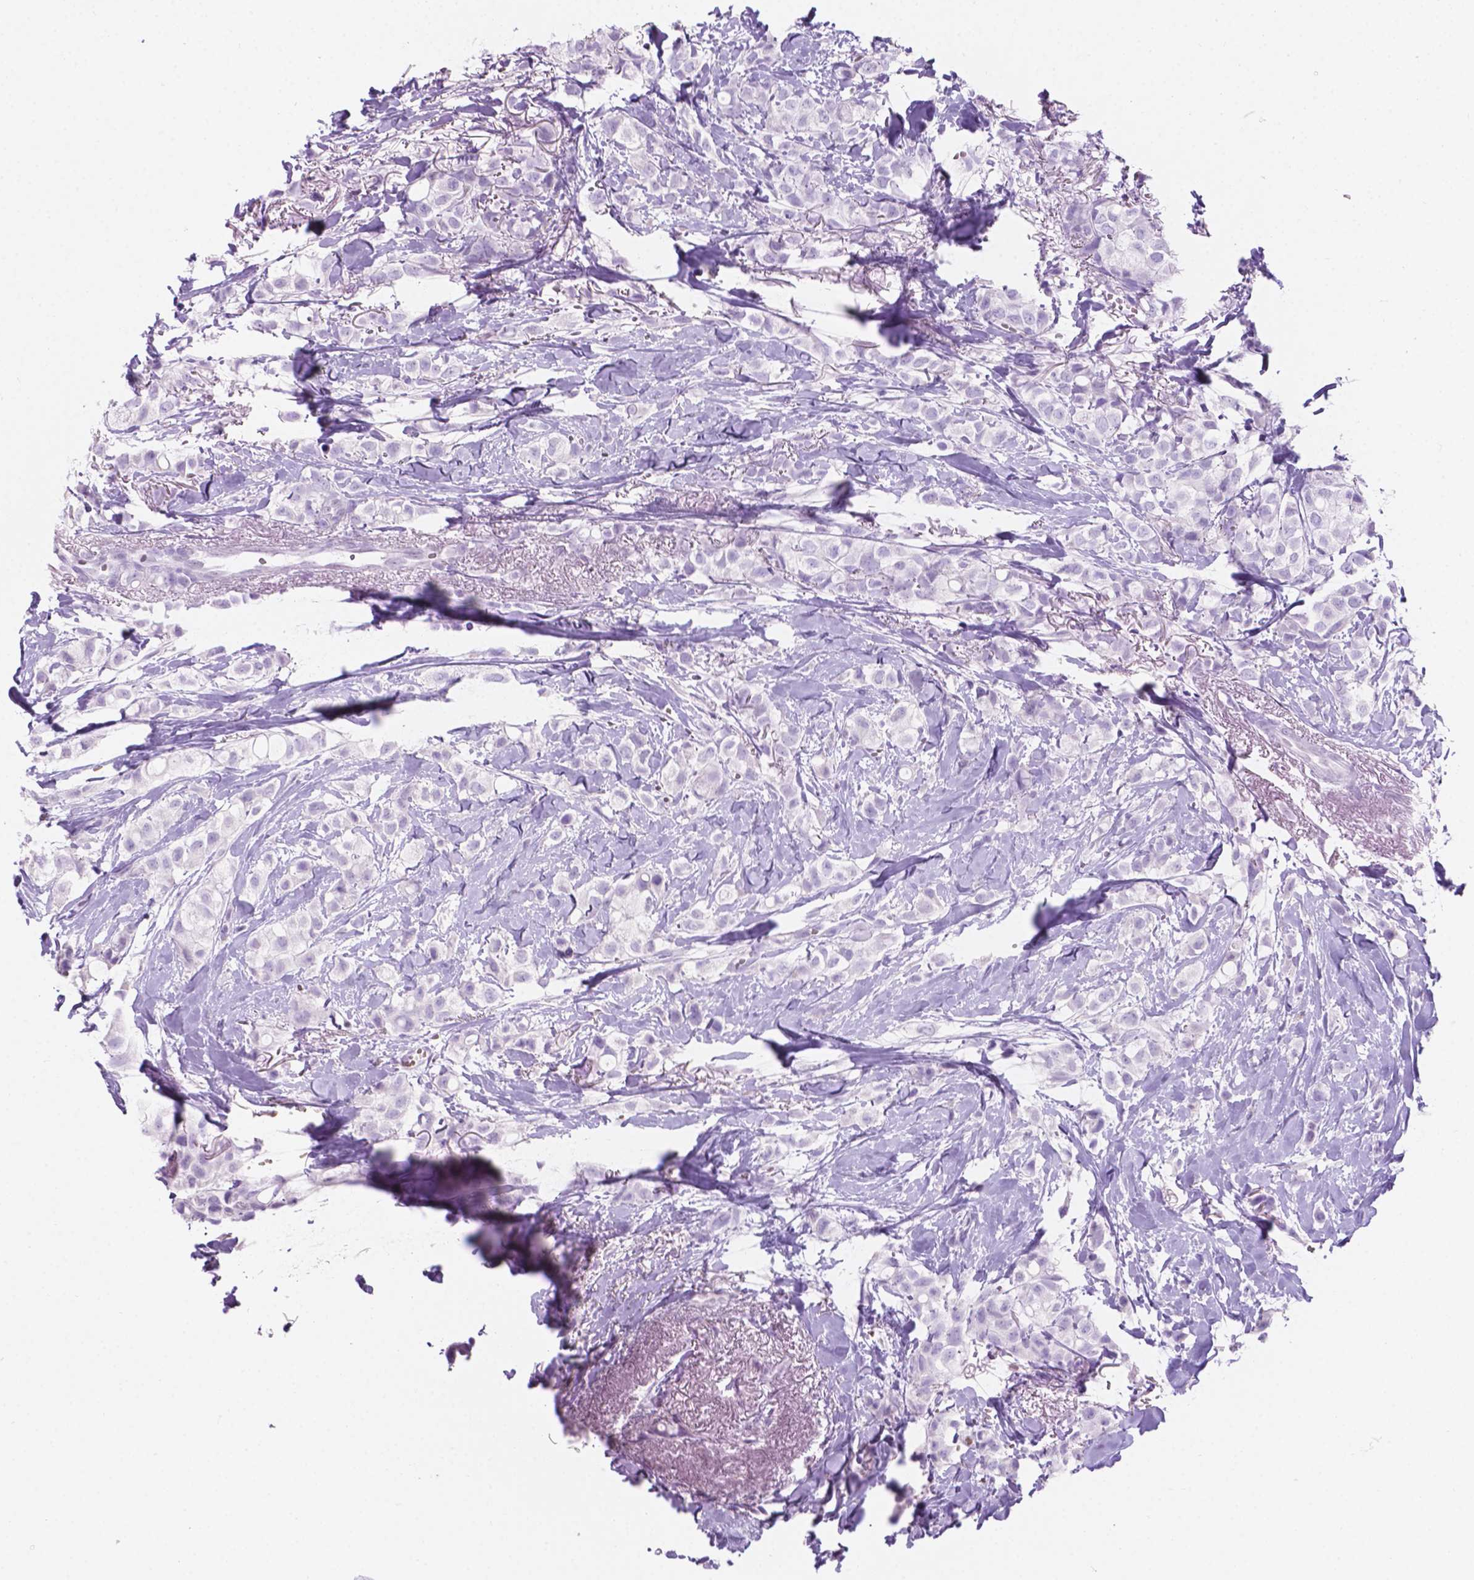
{"staining": {"intensity": "negative", "quantity": "none", "location": "none"}, "tissue": "breast cancer", "cell_type": "Tumor cells", "image_type": "cancer", "snomed": [{"axis": "morphology", "description": "Duct carcinoma"}, {"axis": "topography", "description": "Breast"}], "caption": "IHC image of neoplastic tissue: intraductal carcinoma (breast) stained with DAB (3,3'-diaminobenzidine) demonstrates no significant protein positivity in tumor cells.", "gene": "GRIN2B", "patient": {"sex": "female", "age": 85}}